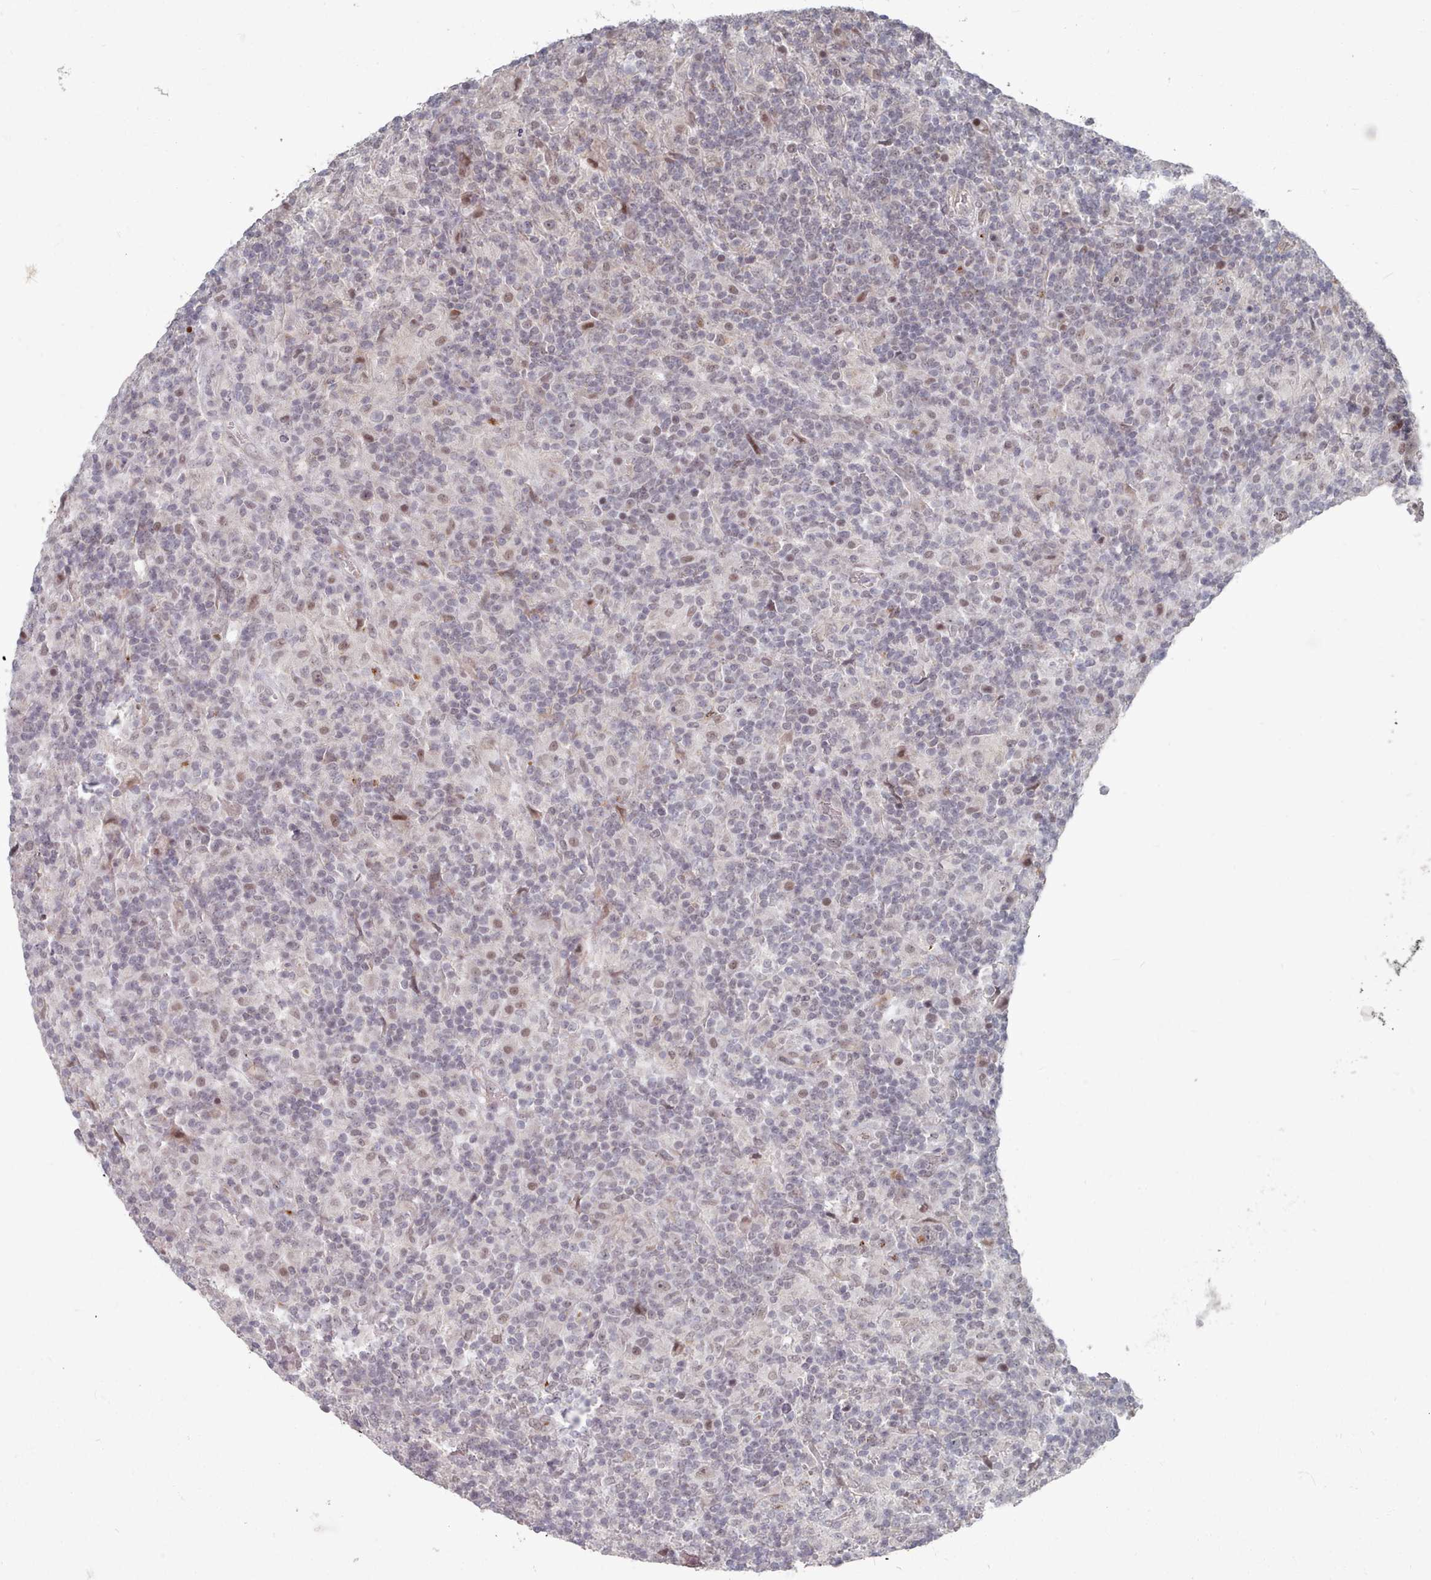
{"staining": {"intensity": "negative", "quantity": "none", "location": "none"}, "tissue": "lymphoma", "cell_type": "Tumor cells", "image_type": "cancer", "snomed": [{"axis": "morphology", "description": "Hodgkin's disease, NOS"}, {"axis": "topography", "description": "Lymph node"}], "caption": "The photomicrograph reveals no staining of tumor cells in lymphoma.", "gene": "CPSF4", "patient": {"sex": "male", "age": 70}}